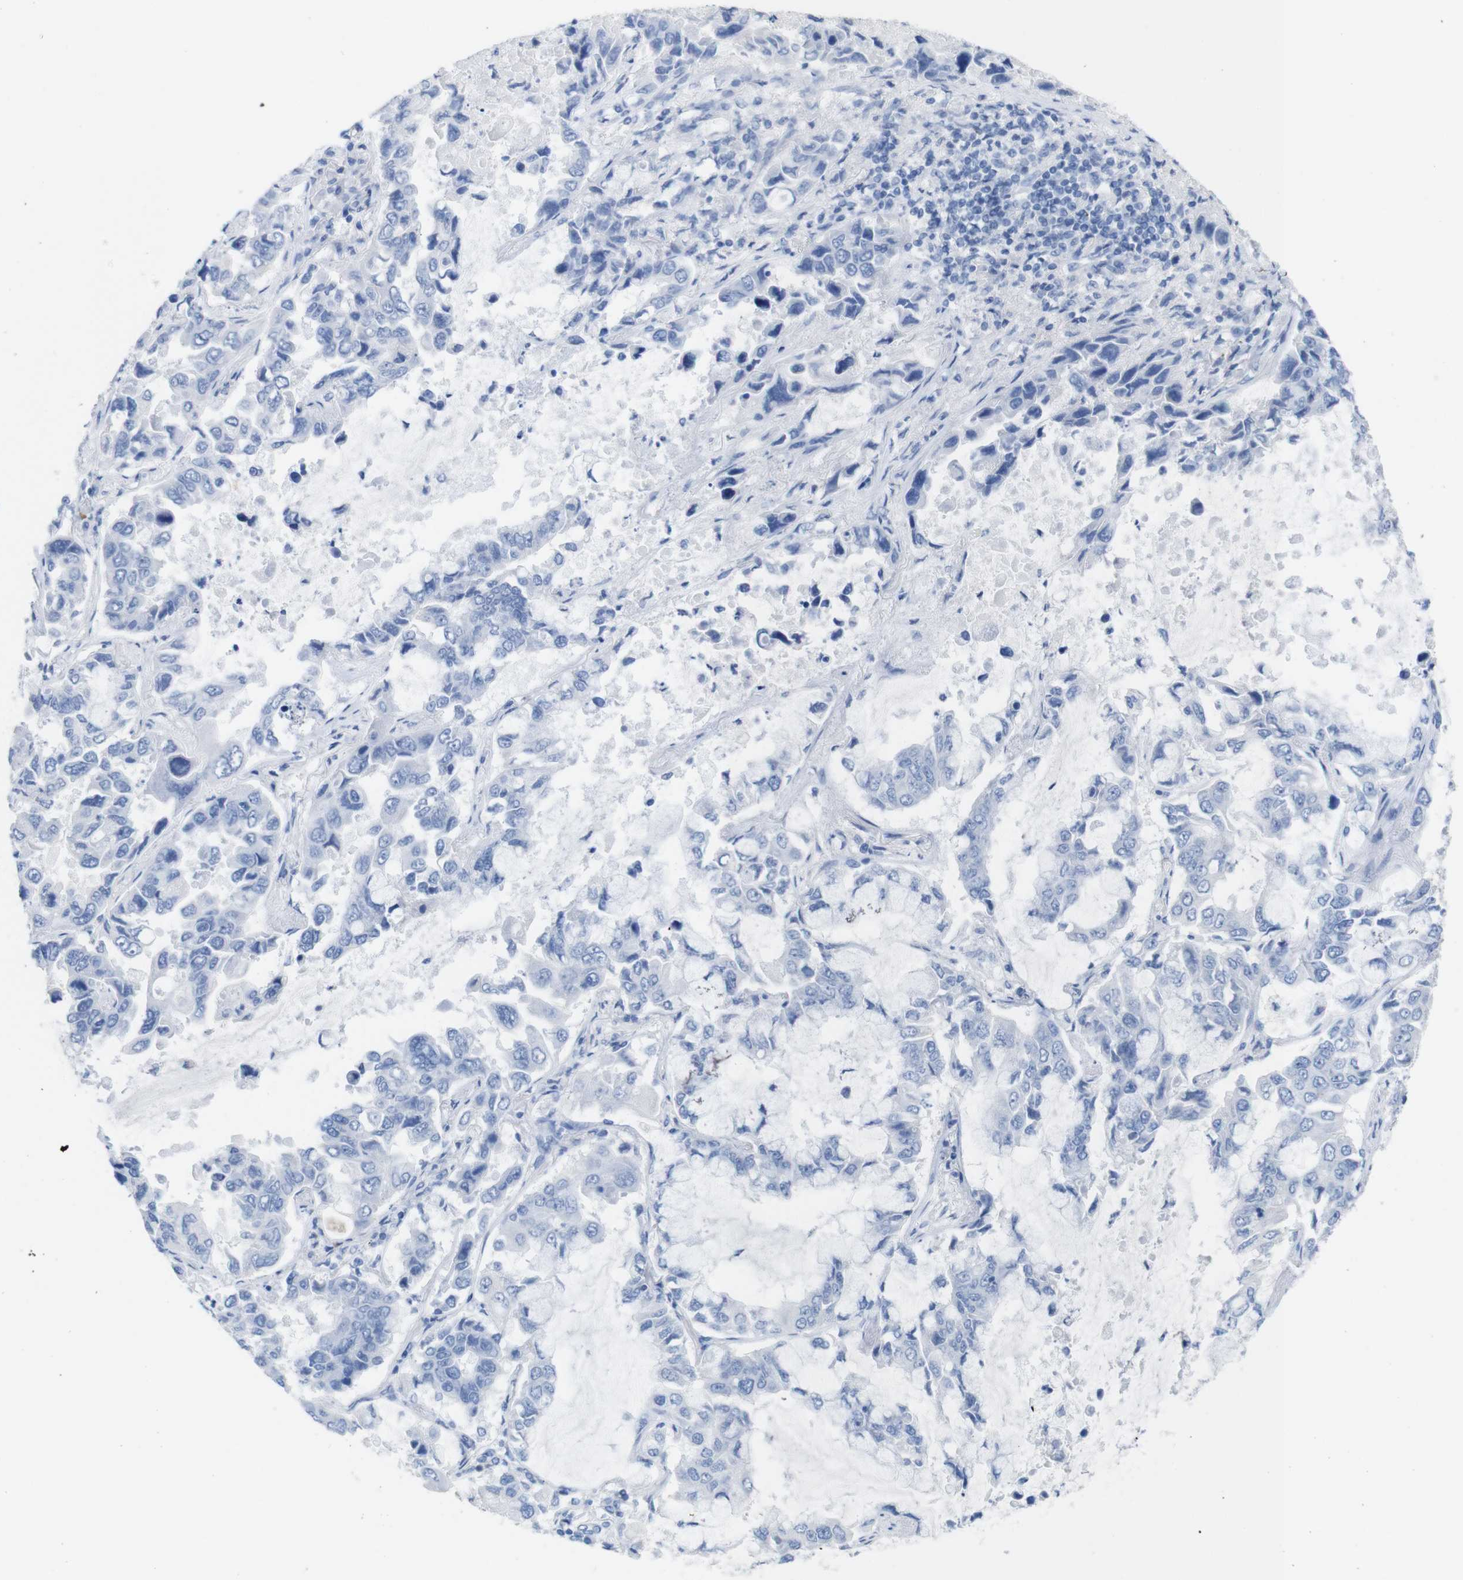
{"staining": {"intensity": "negative", "quantity": "none", "location": "none"}, "tissue": "lung cancer", "cell_type": "Tumor cells", "image_type": "cancer", "snomed": [{"axis": "morphology", "description": "Adenocarcinoma, NOS"}, {"axis": "topography", "description": "Lung"}], "caption": "This is a photomicrograph of immunohistochemistry staining of lung cancer (adenocarcinoma), which shows no staining in tumor cells. Brightfield microscopy of IHC stained with DAB (brown) and hematoxylin (blue), captured at high magnification.", "gene": "LAG3", "patient": {"sex": "male", "age": 64}}